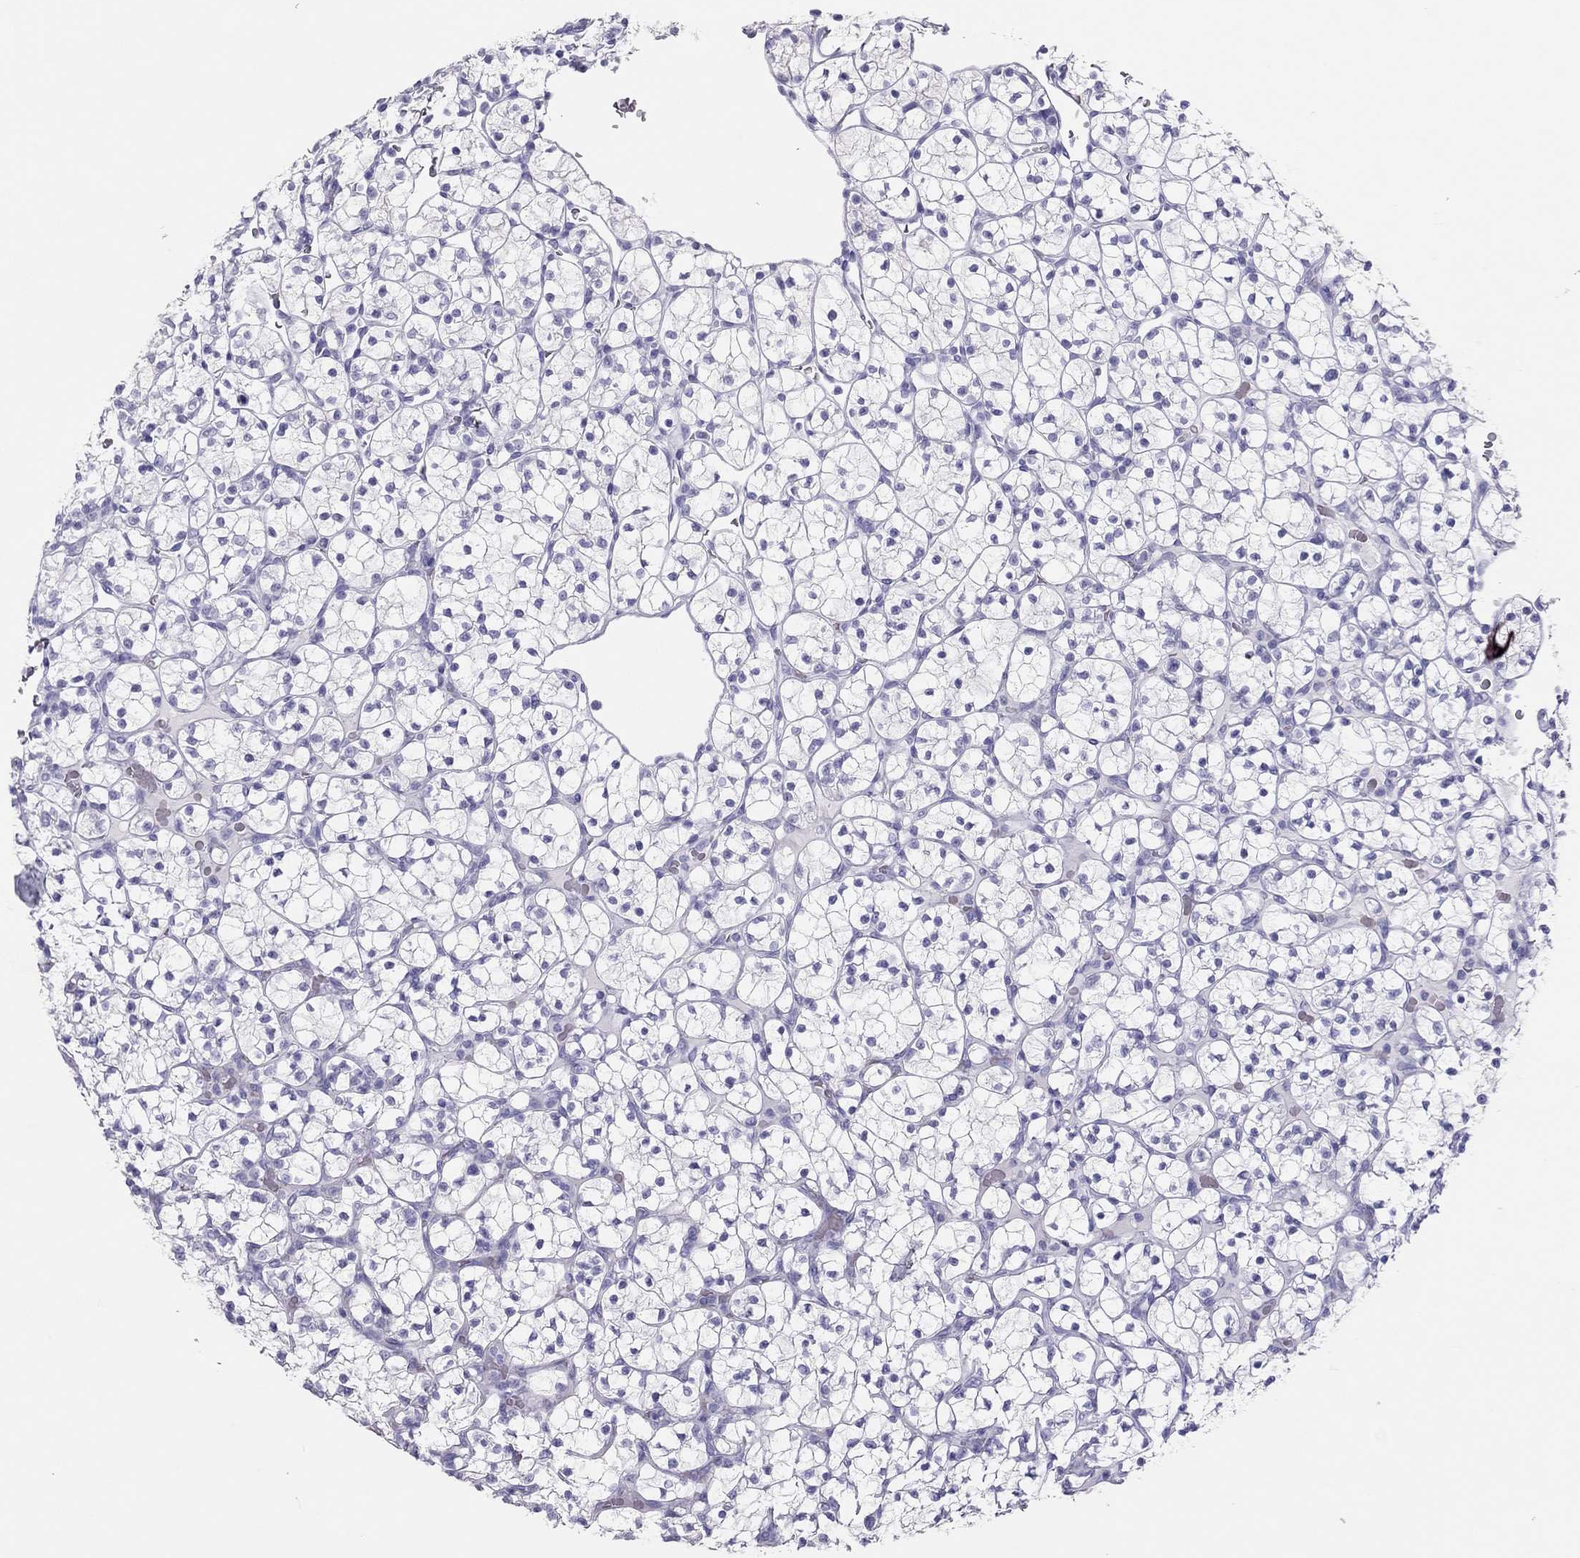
{"staining": {"intensity": "negative", "quantity": "none", "location": "none"}, "tissue": "renal cancer", "cell_type": "Tumor cells", "image_type": "cancer", "snomed": [{"axis": "morphology", "description": "Adenocarcinoma, NOS"}, {"axis": "topography", "description": "Kidney"}], "caption": "High power microscopy micrograph of an immunohistochemistry (IHC) photomicrograph of adenocarcinoma (renal), revealing no significant positivity in tumor cells. (IHC, brightfield microscopy, high magnification).", "gene": "TSHB", "patient": {"sex": "female", "age": 89}}